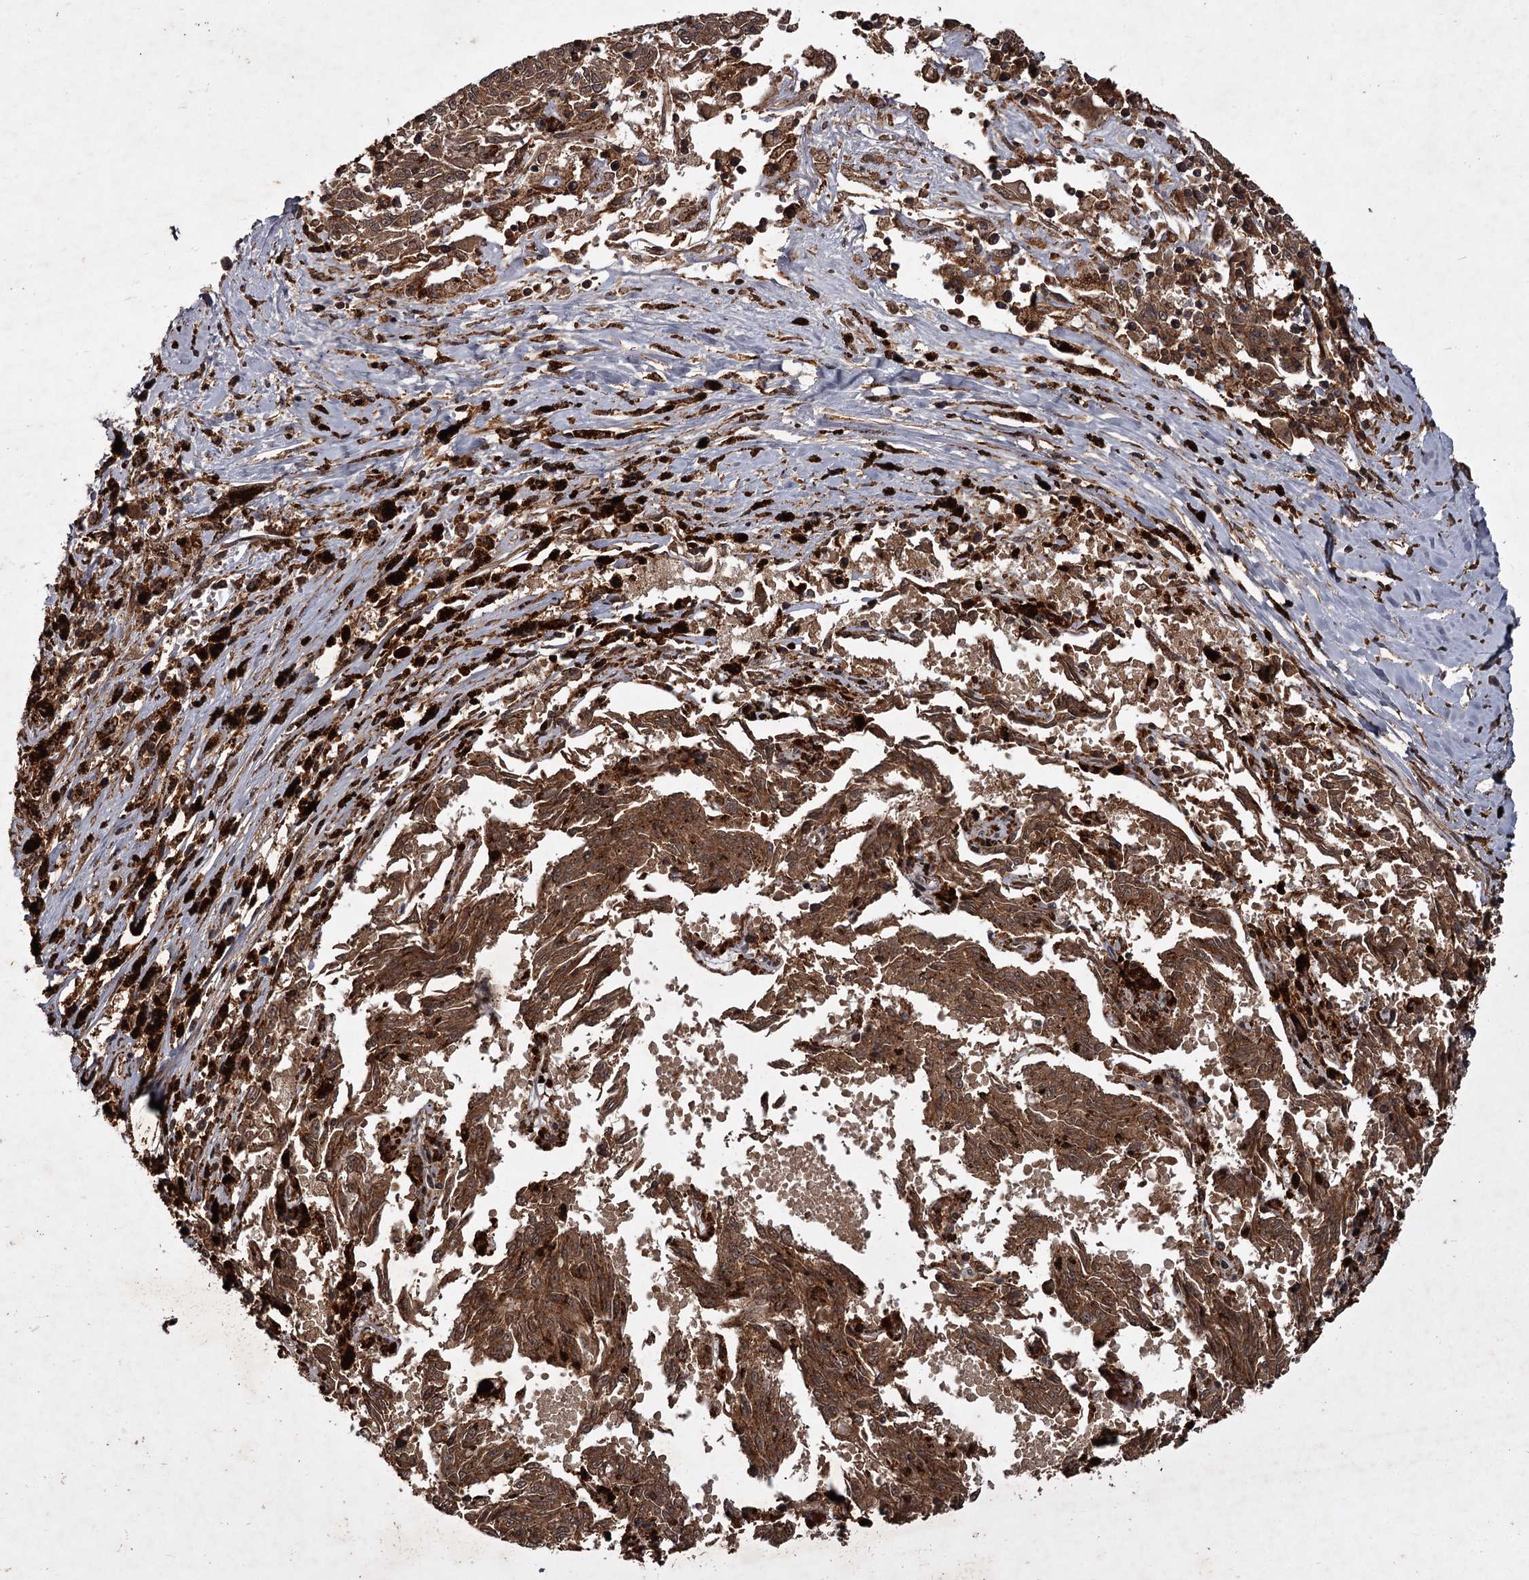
{"staining": {"intensity": "moderate", "quantity": ">75%", "location": "cytoplasmic/membranous,nuclear"}, "tissue": "melanoma", "cell_type": "Tumor cells", "image_type": "cancer", "snomed": [{"axis": "morphology", "description": "Malignant melanoma, NOS"}, {"axis": "topography", "description": "Skin"}], "caption": "Tumor cells demonstrate medium levels of moderate cytoplasmic/membranous and nuclear positivity in approximately >75% of cells in melanoma. The staining was performed using DAB, with brown indicating positive protein expression. Nuclei are stained blue with hematoxylin.", "gene": "TBC1D23", "patient": {"sex": "female", "age": 72}}